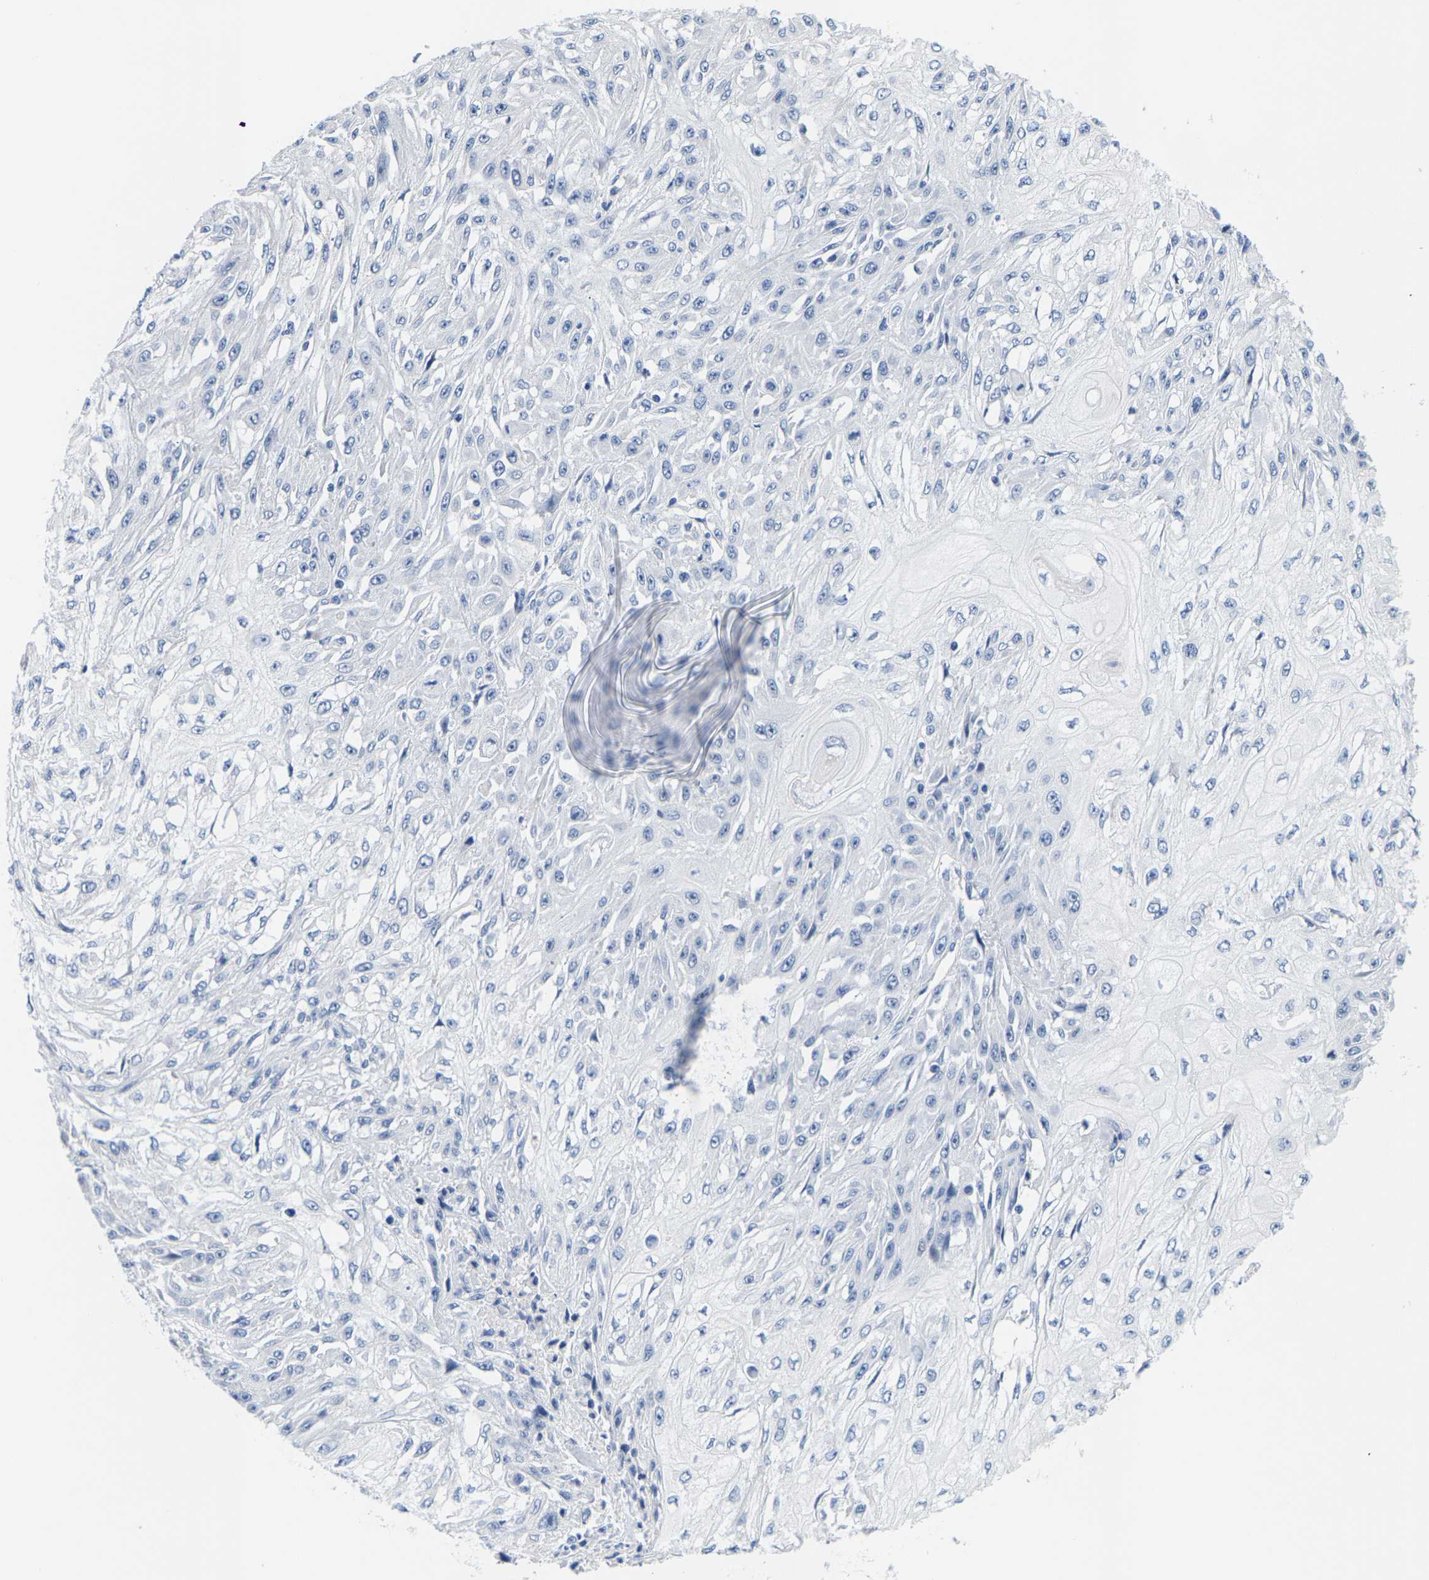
{"staining": {"intensity": "negative", "quantity": "none", "location": "none"}, "tissue": "skin cancer", "cell_type": "Tumor cells", "image_type": "cancer", "snomed": [{"axis": "morphology", "description": "Squamous cell carcinoma, NOS"}, {"axis": "morphology", "description": "Squamous cell carcinoma, metastatic, NOS"}, {"axis": "topography", "description": "Skin"}, {"axis": "topography", "description": "Lymph node"}], "caption": "Tumor cells are negative for brown protein staining in skin cancer.", "gene": "KLHL1", "patient": {"sex": "male", "age": 75}}